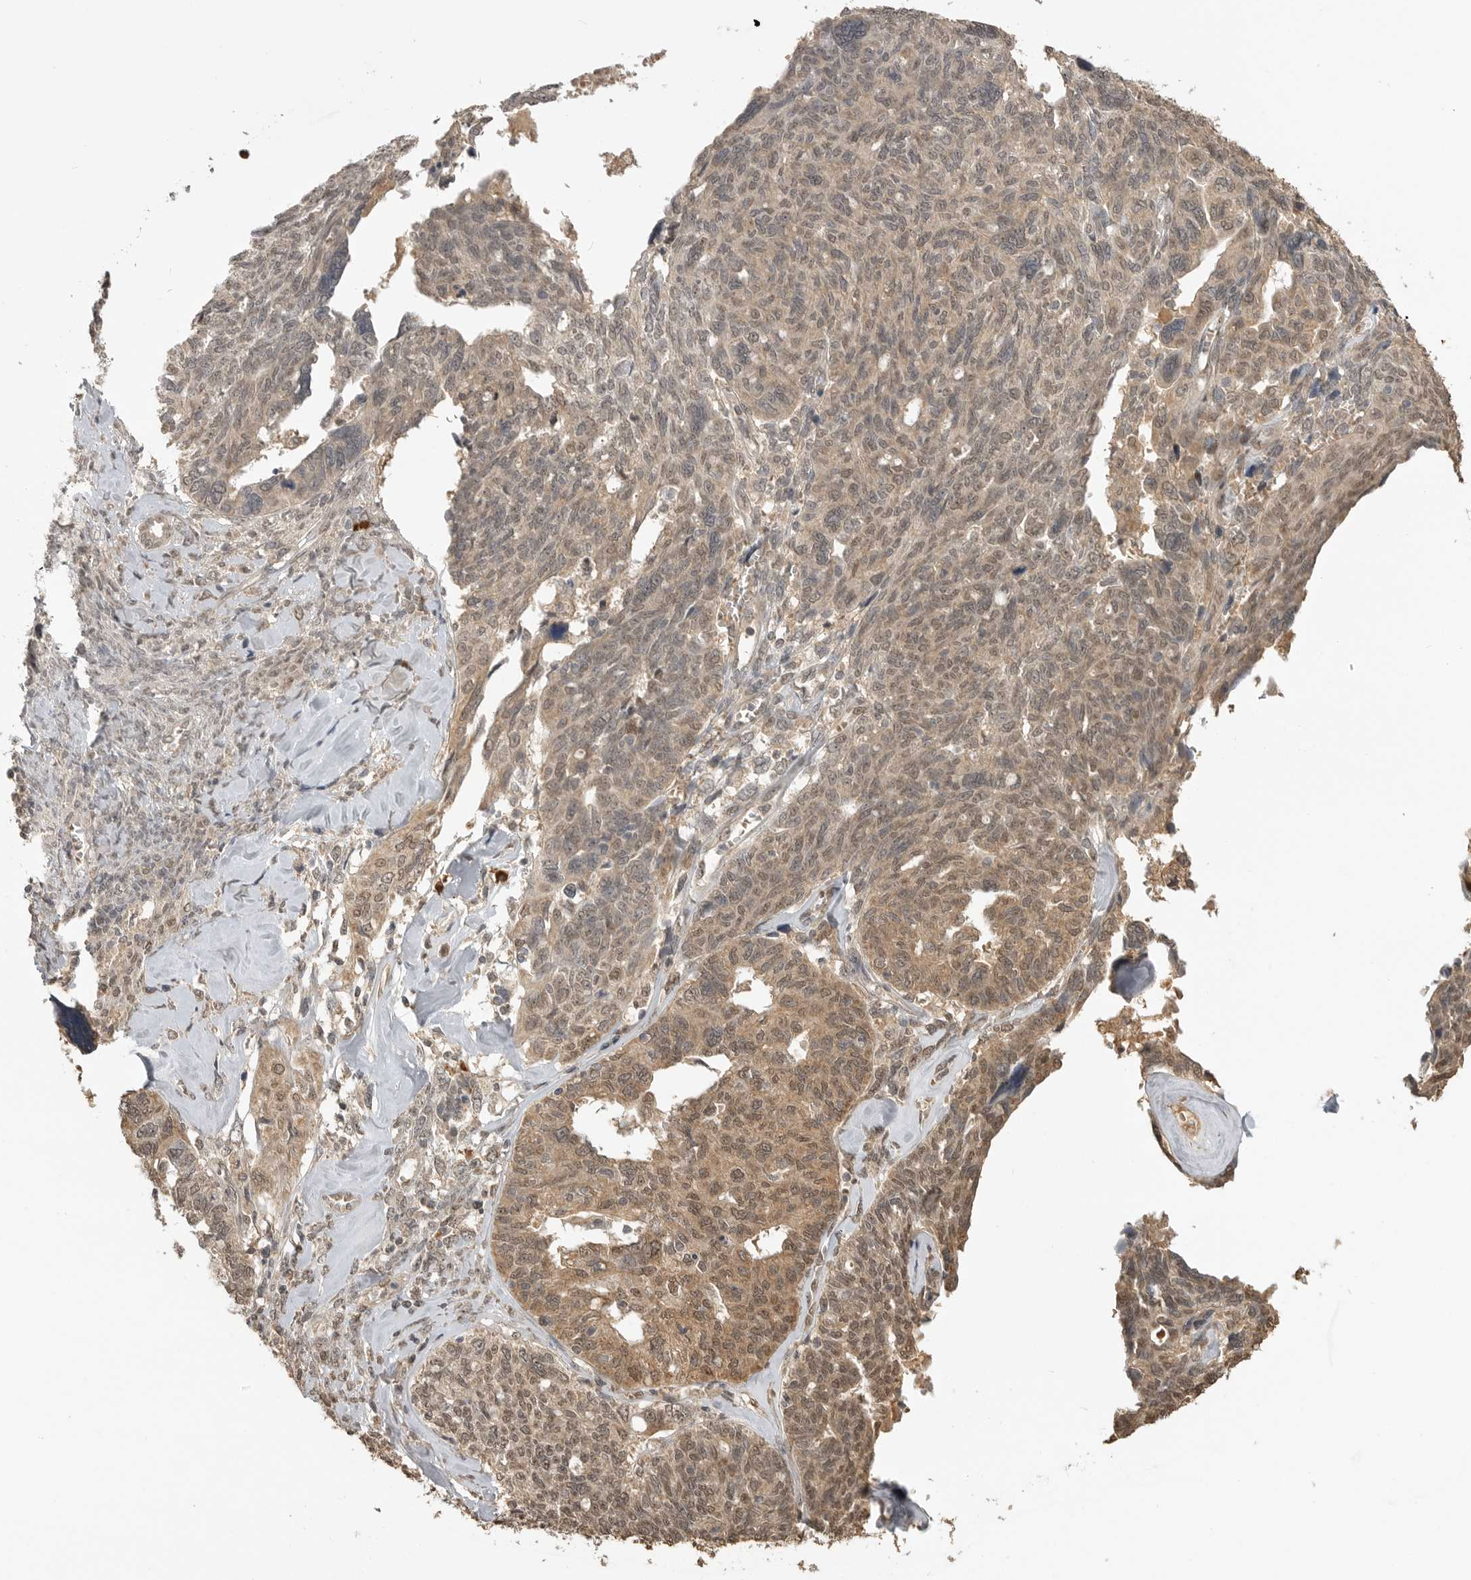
{"staining": {"intensity": "moderate", "quantity": ">75%", "location": "cytoplasmic/membranous,nuclear"}, "tissue": "ovarian cancer", "cell_type": "Tumor cells", "image_type": "cancer", "snomed": [{"axis": "morphology", "description": "Cystadenocarcinoma, serous, NOS"}, {"axis": "topography", "description": "Ovary"}], "caption": "Tumor cells show moderate cytoplasmic/membranous and nuclear staining in about >75% of cells in ovarian serous cystadenocarcinoma.", "gene": "ASPSCR1", "patient": {"sex": "female", "age": 79}}